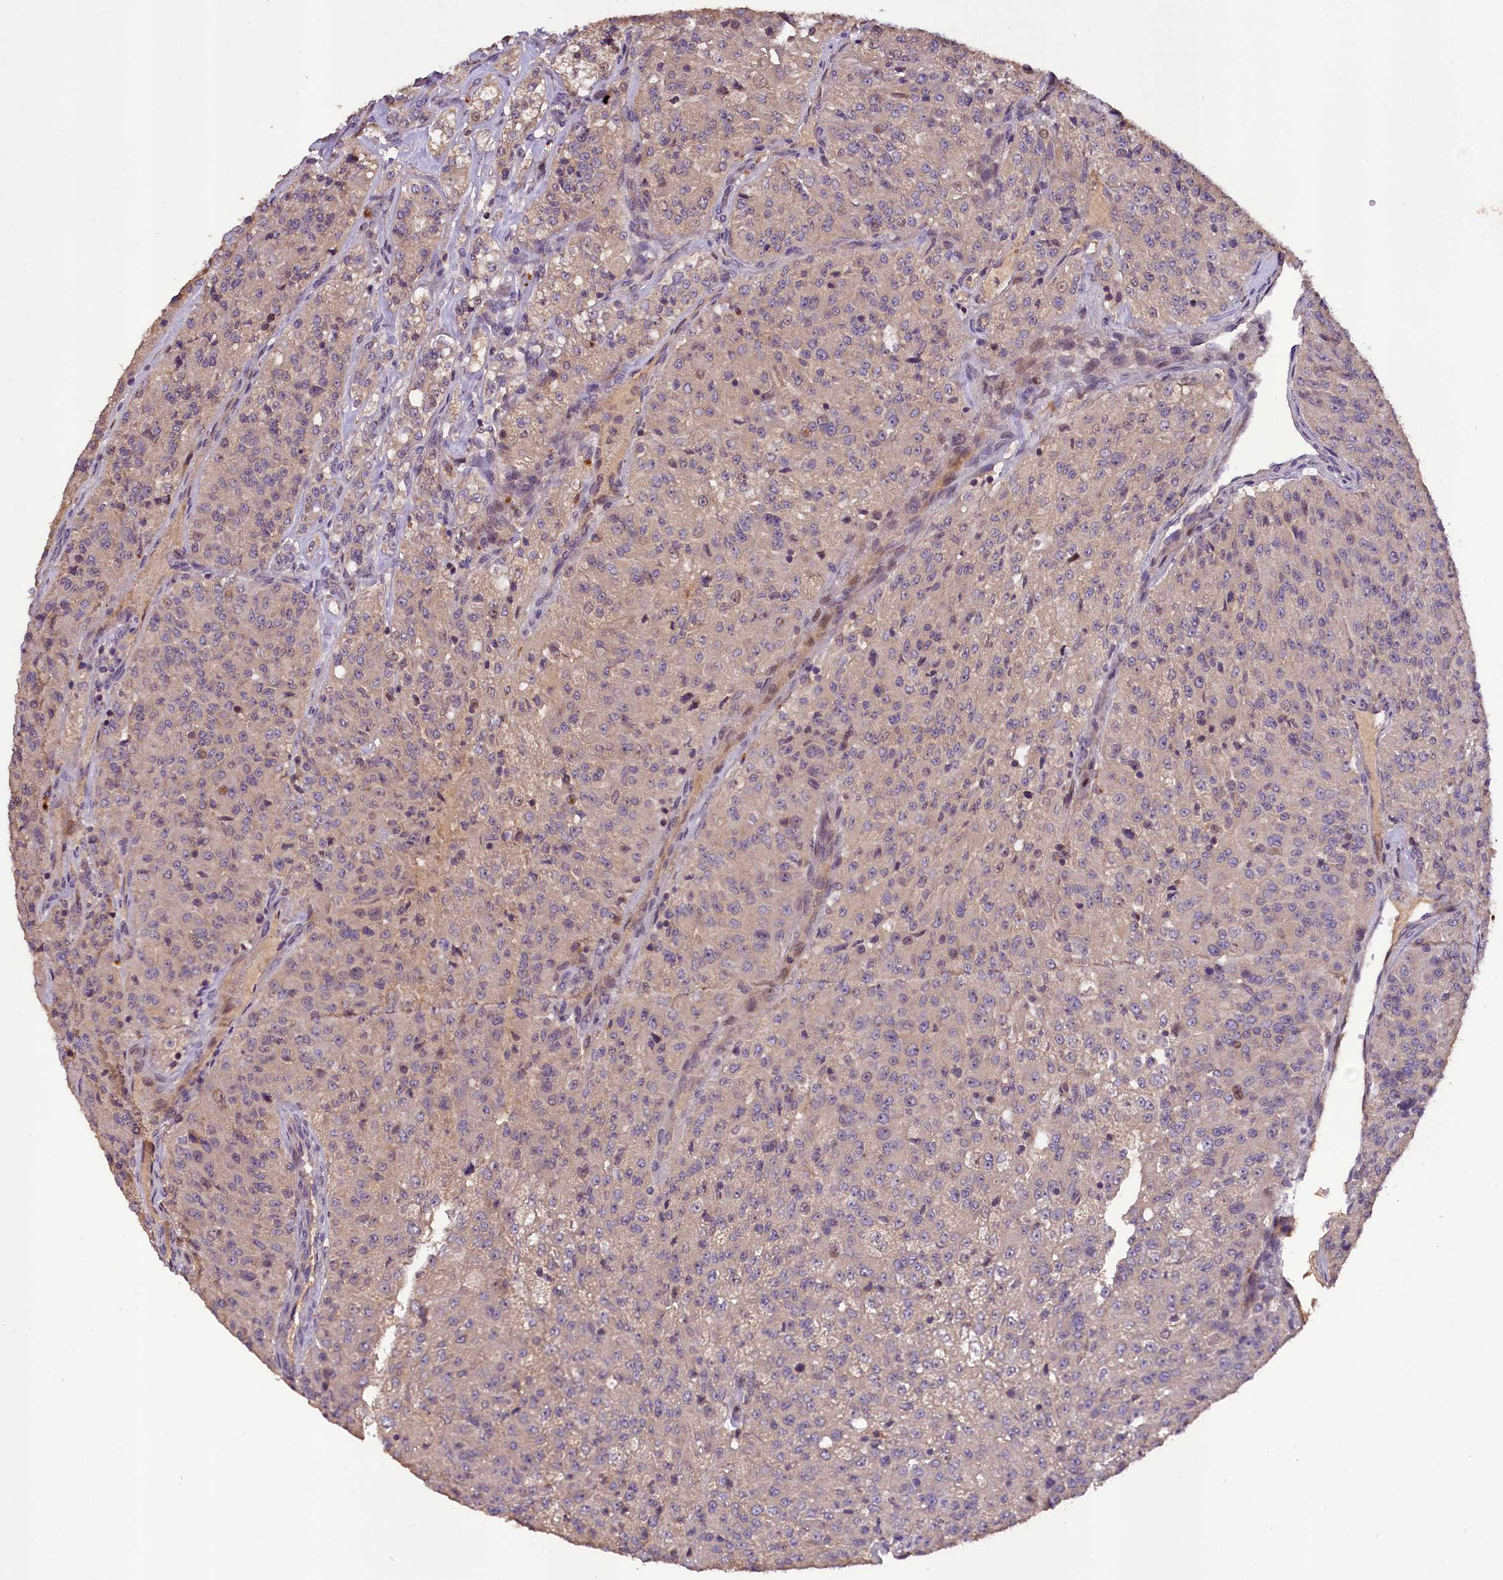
{"staining": {"intensity": "negative", "quantity": "none", "location": "none"}, "tissue": "renal cancer", "cell_type": "Tumor cells", "image_type": "cancer", "snomed": [{"axis": "morphology", "description": "Adenocarcinoma, NOS"}, {"axis": "topography", "description": "Kidney"}], "caption": "There is no significant positivity in tumor cells of renal adenocarcinoma.", "gene": "DNAJB9", "patient": {"sex": "female", "age": 63}}